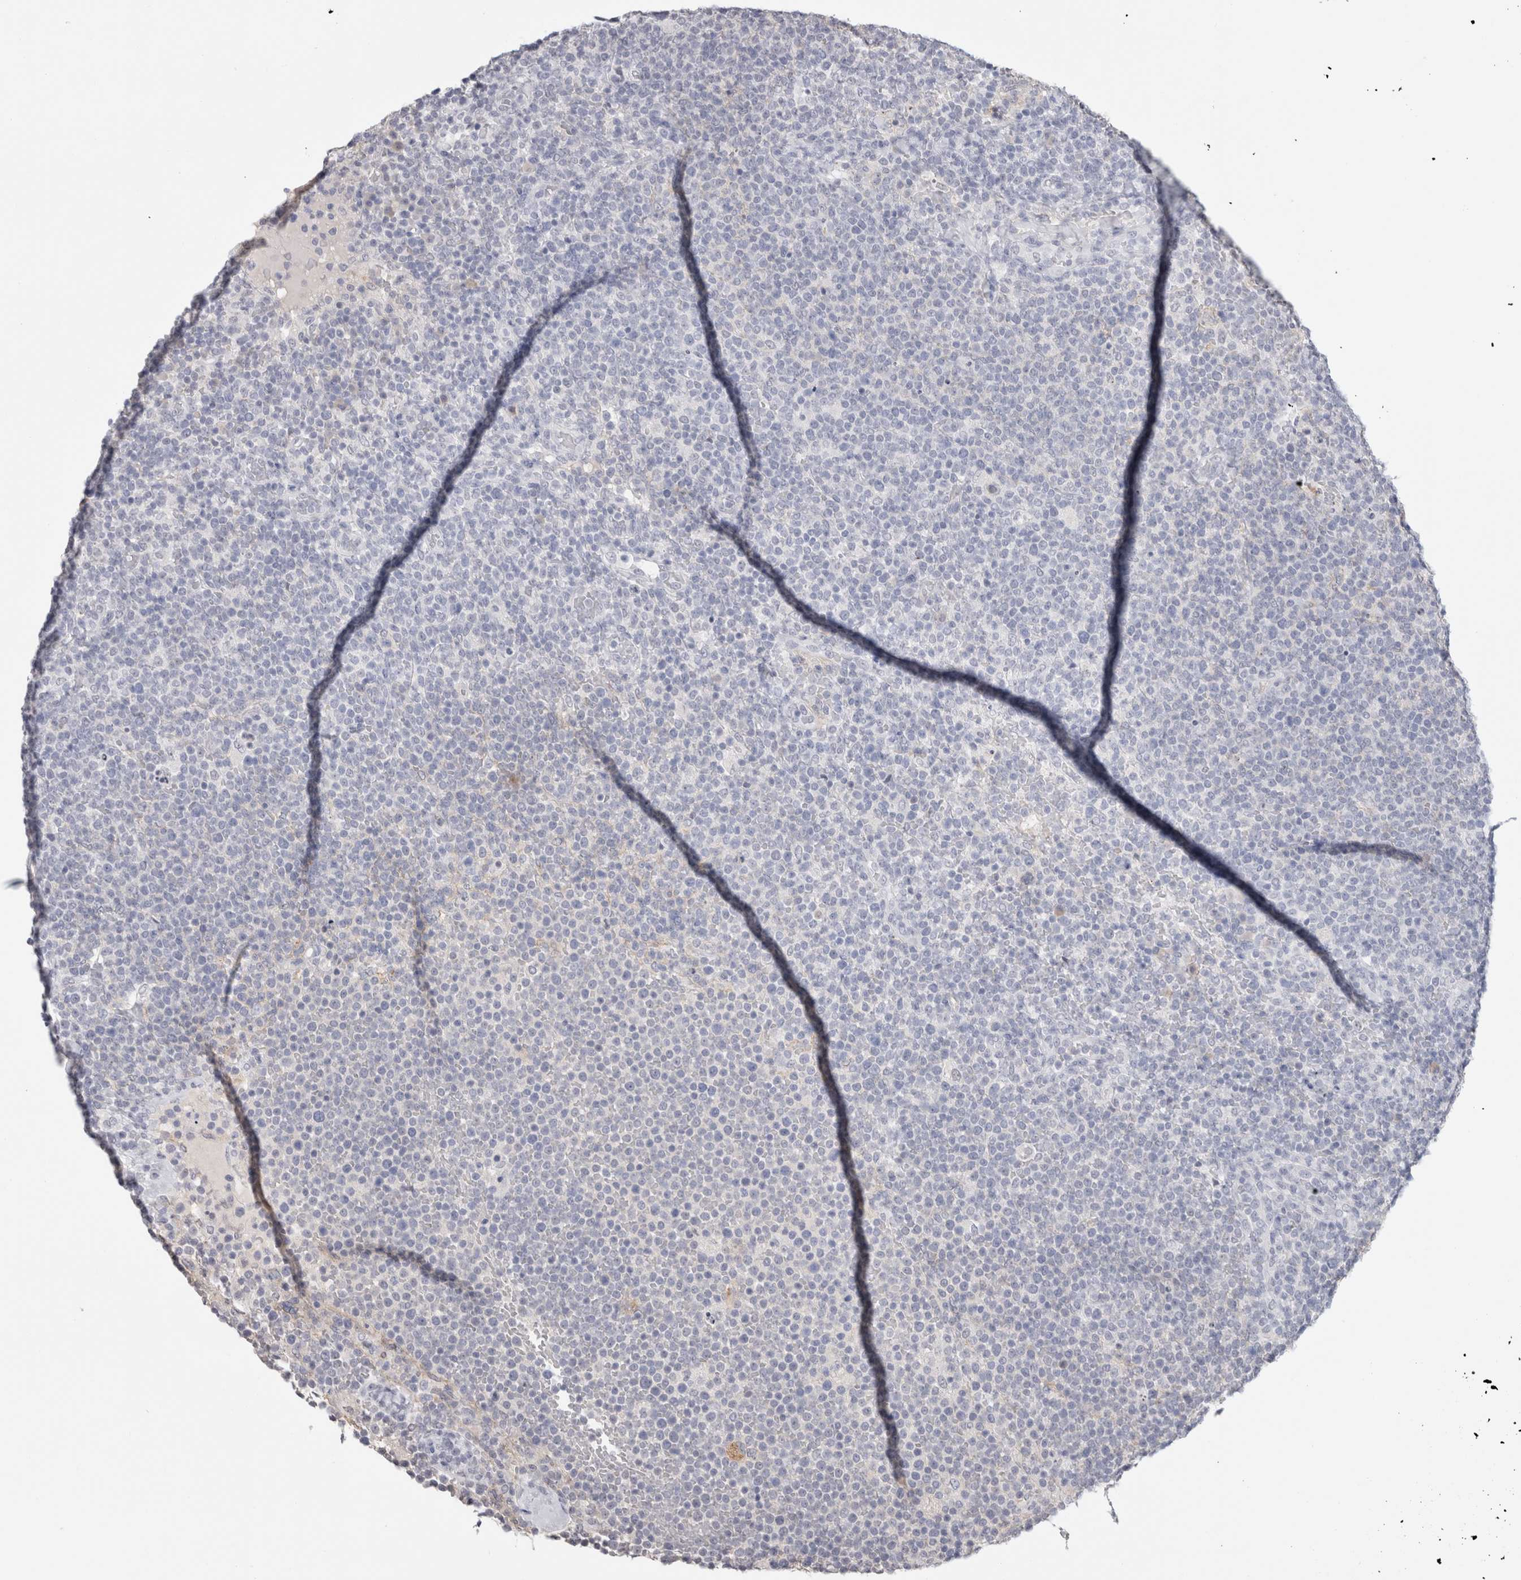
{"staining": {"intensity": "negative", "quantity": "none", "location": "none"}, "tissue": "lymphoma", "cell_type": "Tumor cells", "image_type": "cancer", "snomed": [{"axis": "morphology", "description": "Malignant lymphoma, non-Hodgkin's type, High grade"}, {"axis": "topography", "description": "Lymph node"}], "caption": "Immunohistochemistry histopathology image of lymphoma stained for a protein (brown), which reveals no staining in tumor cells. (DAB (3,3'-diaminobenzidine) IHC with hematoxylin counter stain).", "gene": "CADM3", "patient": {"sex": "male", "age": 61}}